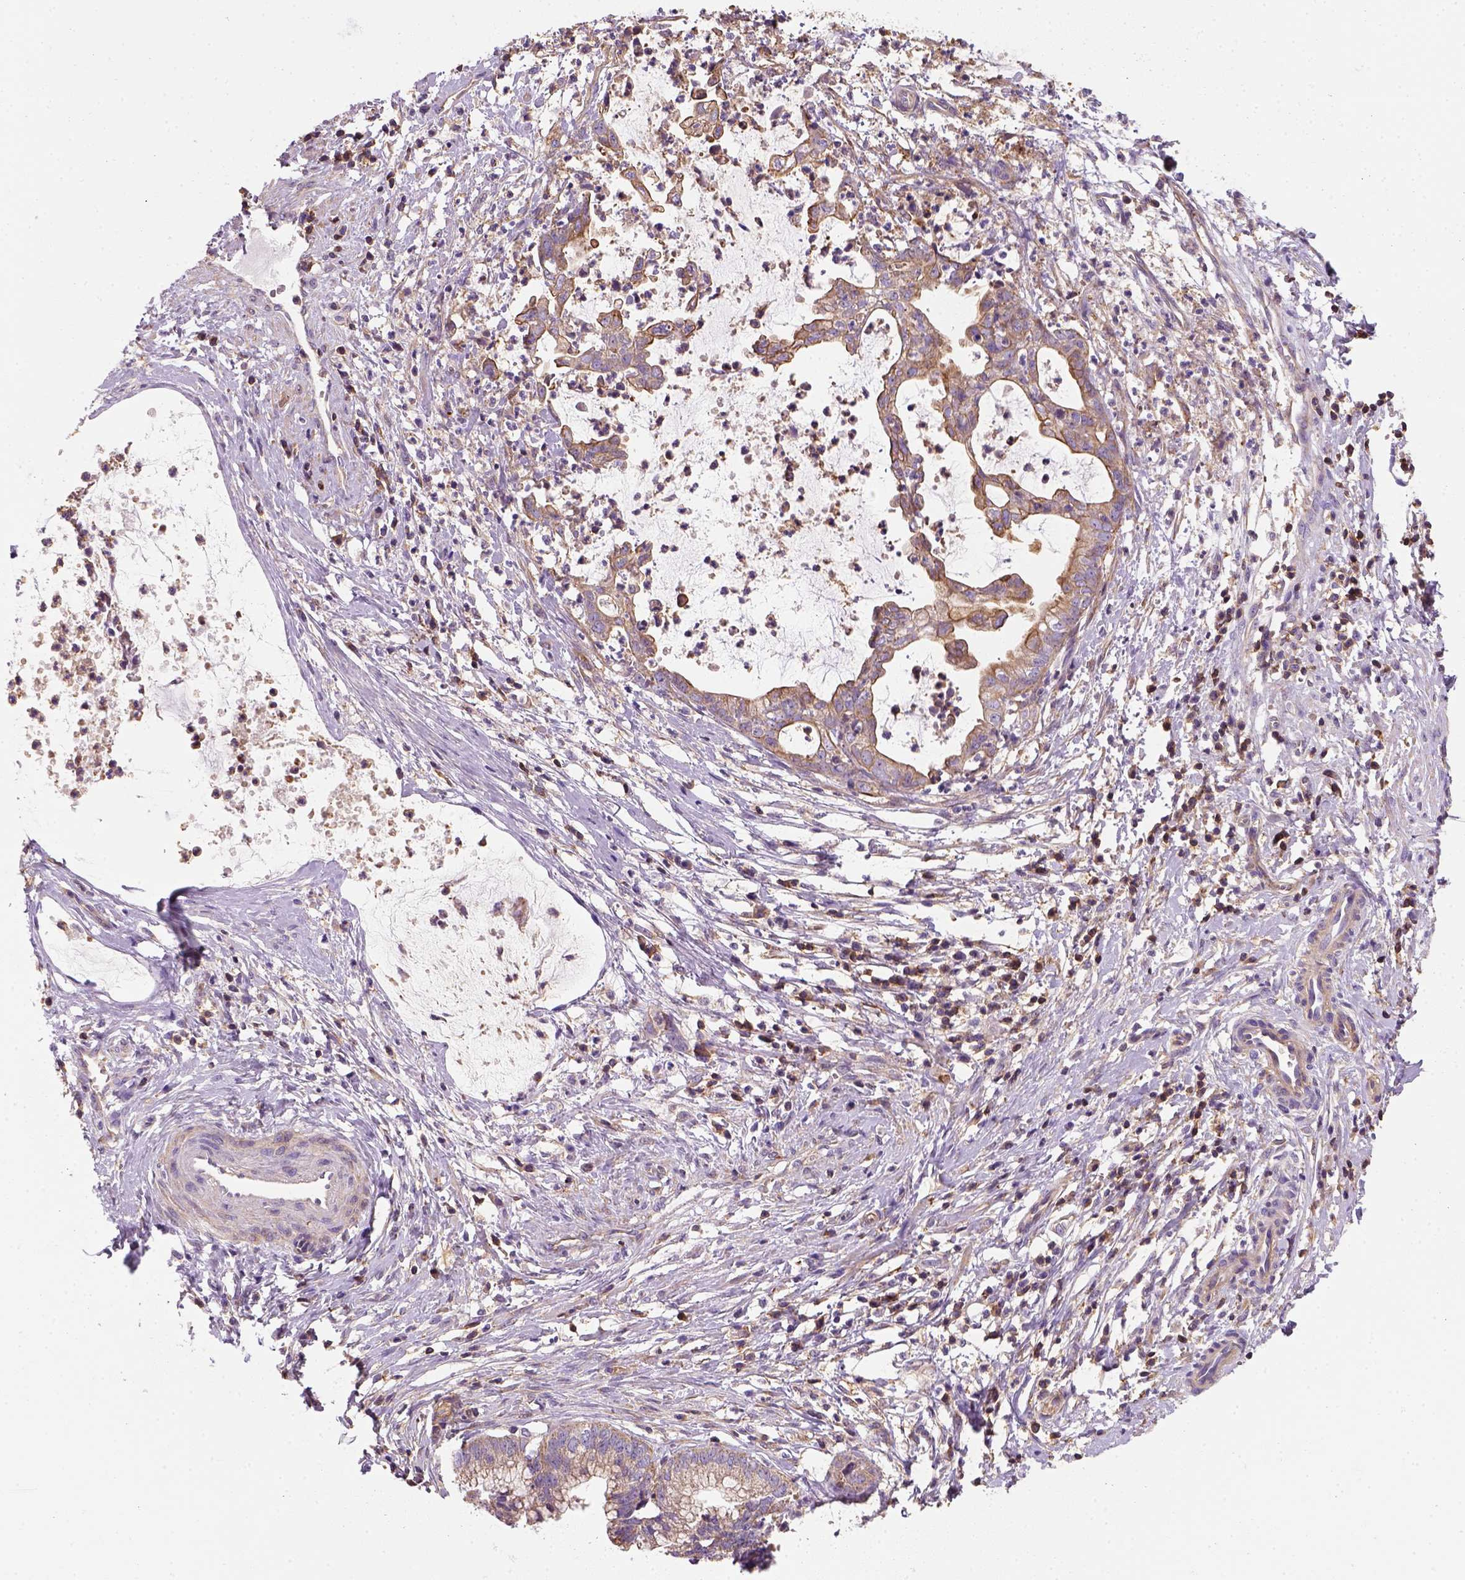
{"staining": {"intensity": "moderate", "quantity": ">75%", "location": "cytoplasmic/membranous"}, "tissue": "cervical cancer", "cell_type": "Tumor cells", "image_type": "cancer", "snomed": [{"axis": "morphology", "description": "Normal tissue, NOS"}, {"axis": "morphology", "description": "Adenocarcinoma, NOS"}, {"axis": "topography", "description": "Cervix"}], "caption": "IHC image of human cervical cancer (adenocarcinoma) stained for a protein (brown), which demonstrates medium levels of moderate cytoplasmic/membranous expression in approximately >75% of tumor cells.", "gene": "GPRC5D", "patient": {"sex": "female", "age": 38}}